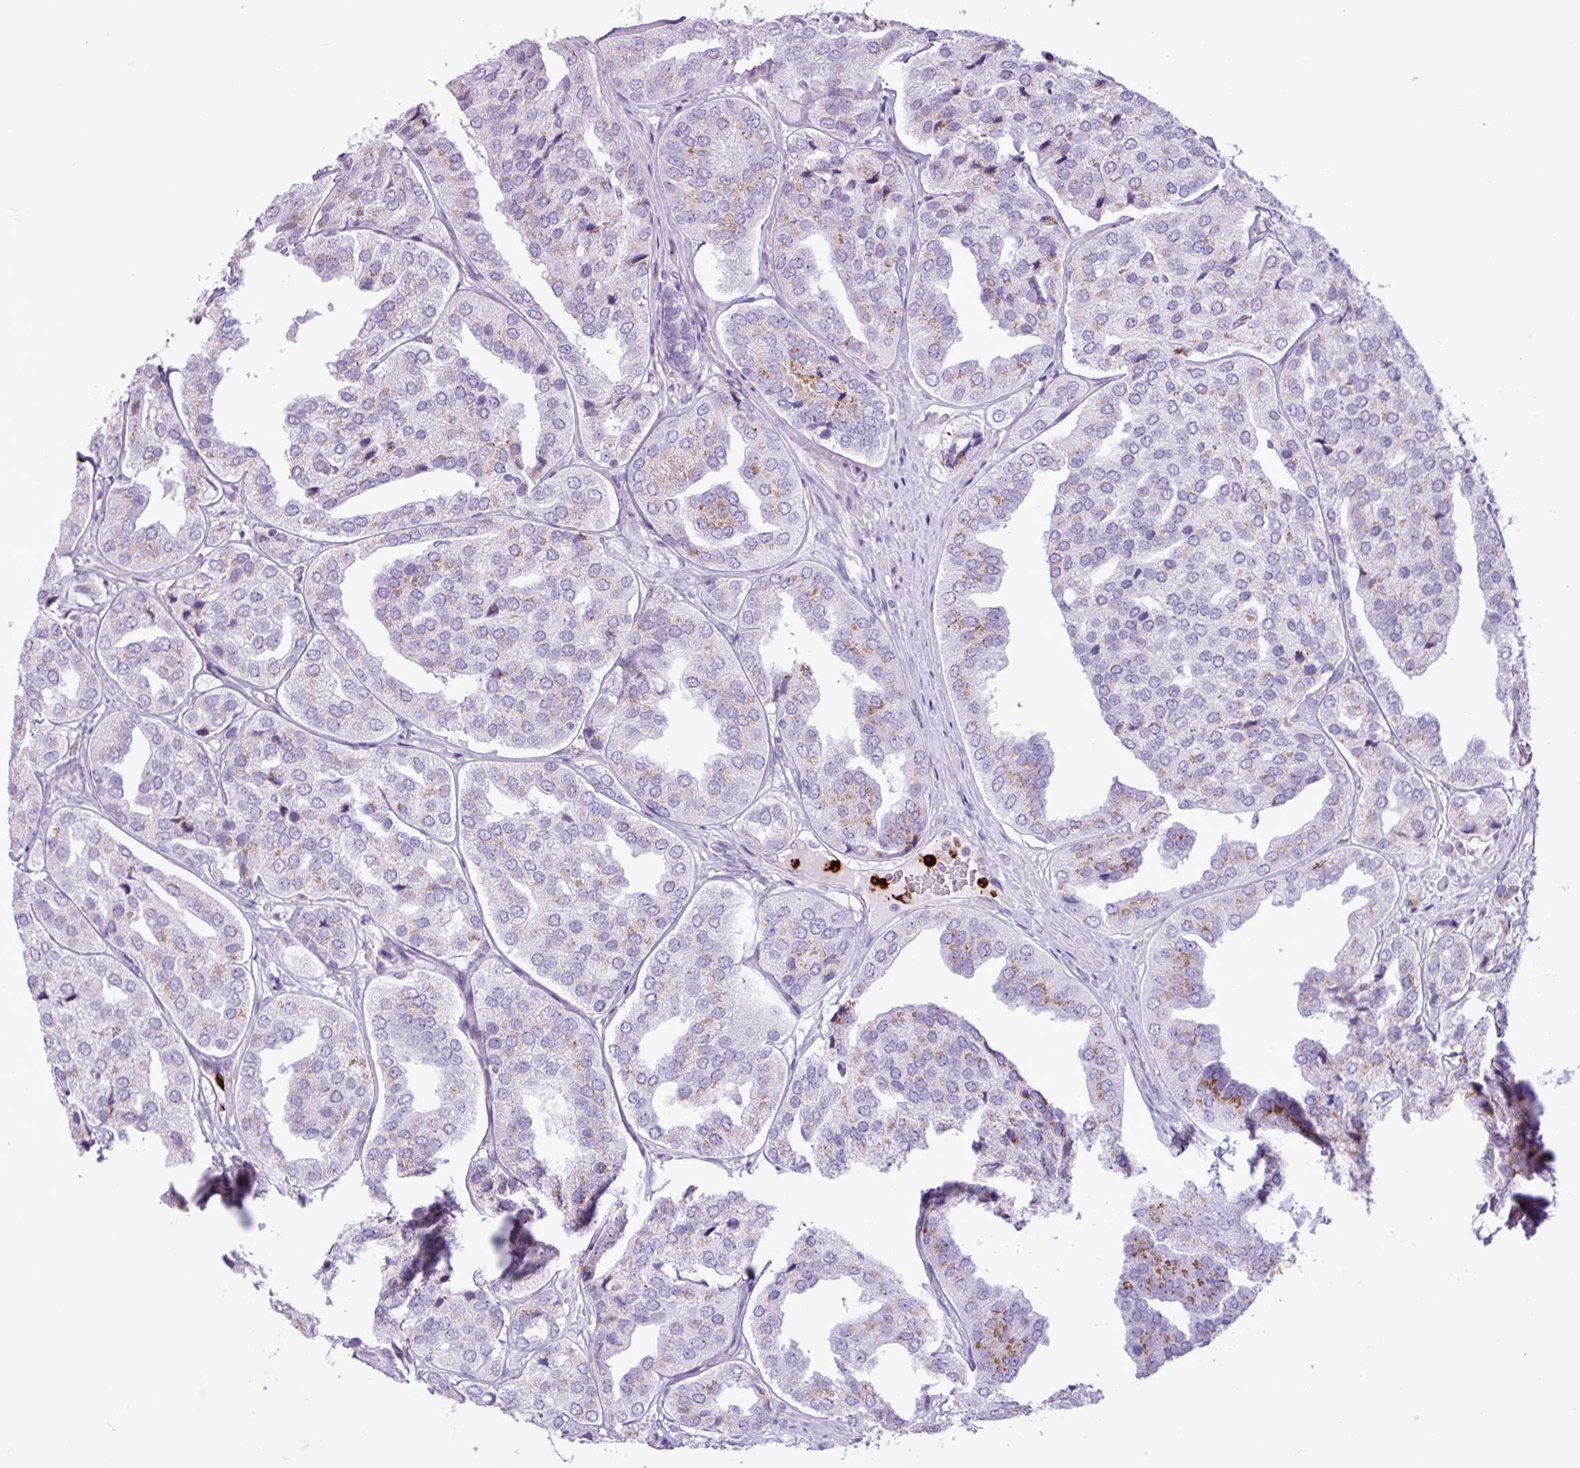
{"staining": {"intensity": "moderate", "quantity": "<25%", "location": "cytoplasmic/membranous"}, "tissue": "prostate cancer", "cell_type": "Tumor cells", "image_type": "cancer", "snomed": [{"axis": "morphology", "description": "Adenocarcinoma, High grade"}, {"axis": "topography", "description": "Prostate"}], "caption": "This is a micrograph of immunohistochemistry (IHC) staining of adenocarcinoma (high-grade) (prostate), which shows moderate expression in the cytoplasmic/membranous of tumor cells.", "gene": "TMEM178A", "patient": {"sex": "male", "age": 63}}